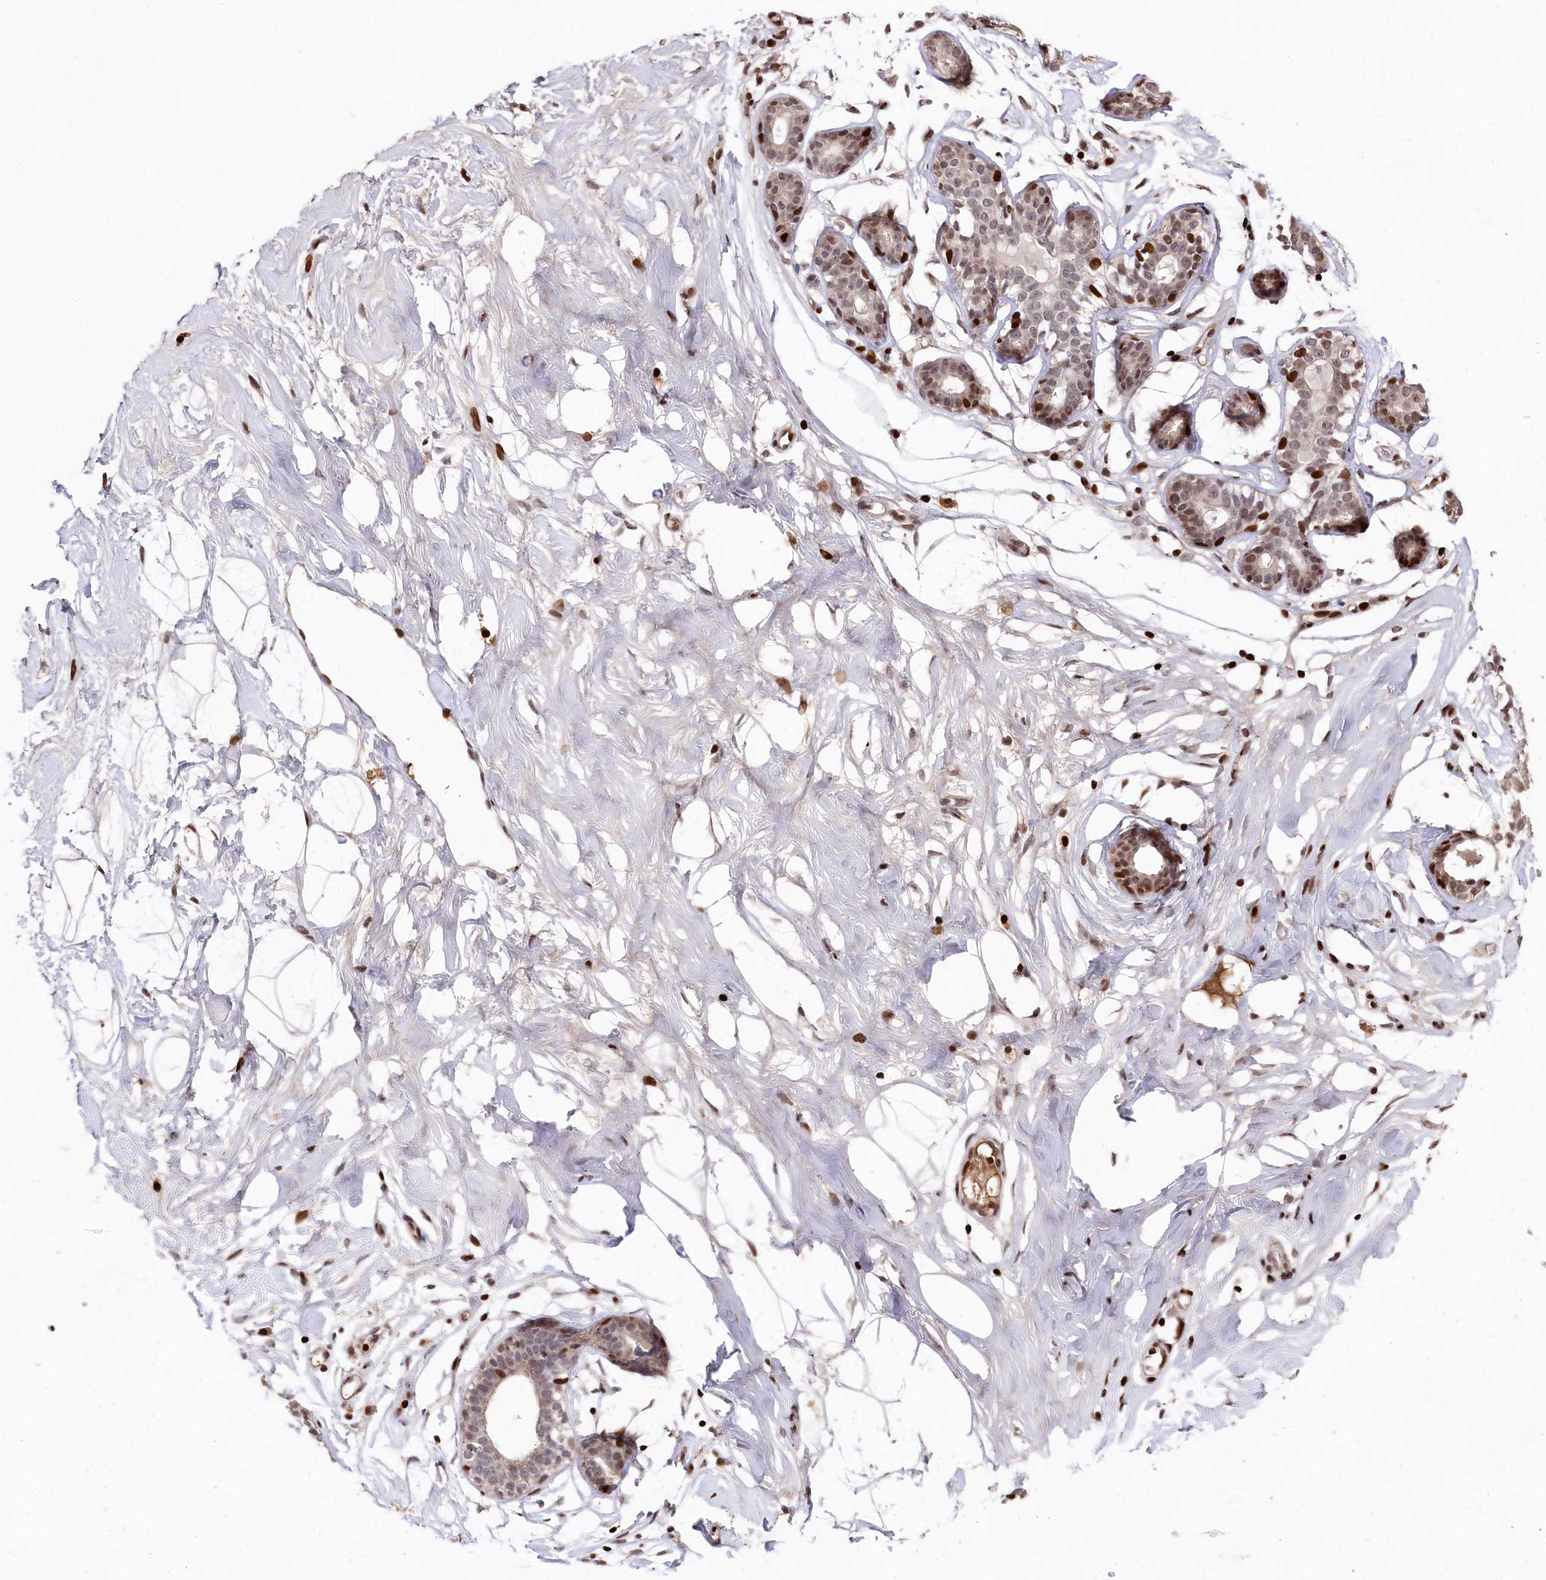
{"staining": {"intensity": "strong", "quantity": ">75%", "location": "nuclear"}, "tissue": "breast", "cell_type": "Adipocytes", "image_type": "normal", "snomed": [{"axis": "morphology", "description": "Normal tissue, NOS"}, {"axis": "morphology", "description": "Adenoma, NOS"}, {"axis": "topography", "description": "Breast"}], "caption": "IHC photomicrograph of normal breast stained for a protein (brown), which demonstrates high levels of strong nuclear positivity in approximately >75% of adipocytes.", "gene": "MCF2L2", "patient": {"sex": "female", "age": 23}}